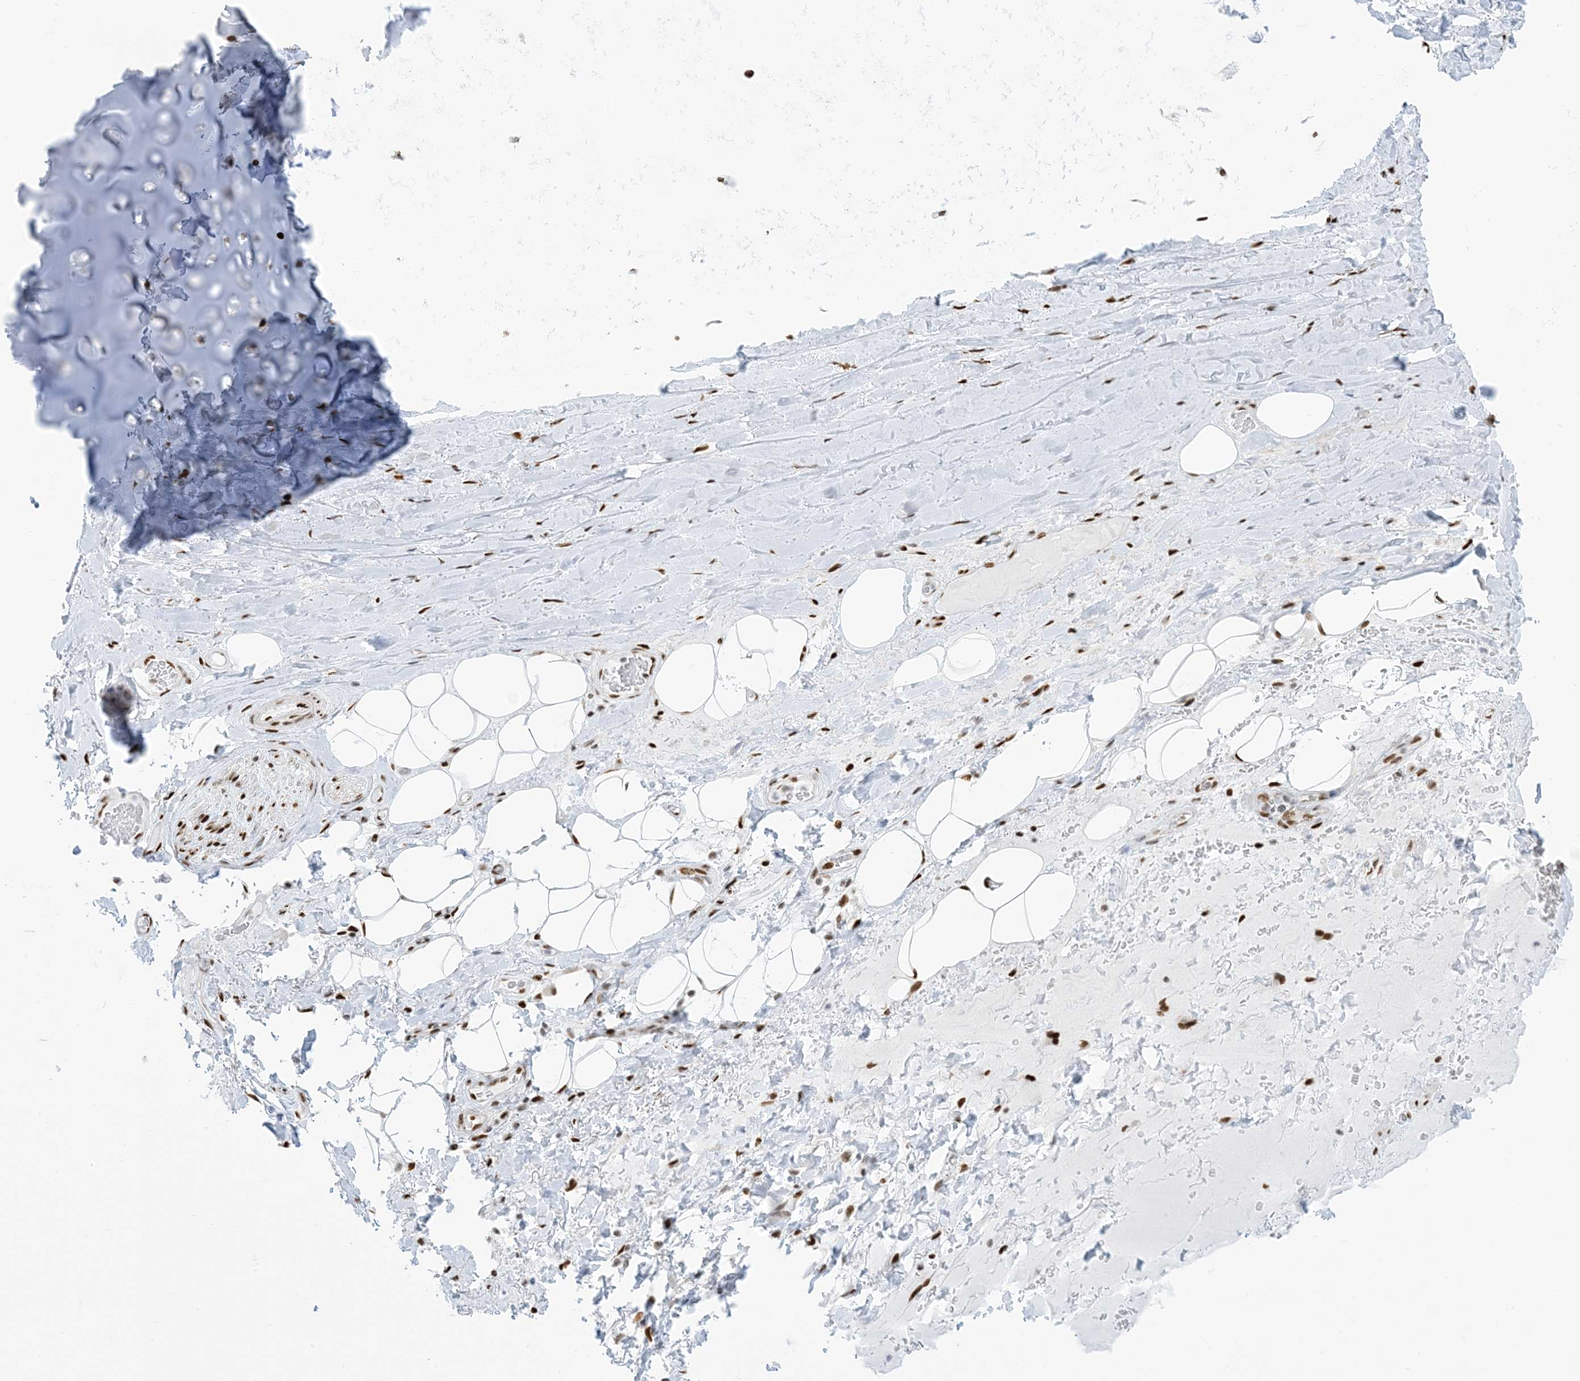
{"staining": {"intensity": "moderate", "quantity": ">75%", "location": "nuclear"}, "tissue": "adipose tissue", "cell_type": "Adipocytes", "image_type": "normal", "snomed": [{"axis": "morphology", "description": "Normal tissue, NOS"}, {"axis": "topography", "description": "Cartilage tissue"}], "caption": "Immunohistochemical staining of benign adipose tissue exhibits >75% levels of moderate nuclear protein positivity in approximately >75% of adipocytes. Immunohistochemistry stains the protein in brown and the nuclei are stained blue.", "gene": "STAG1", "patient": {"sex": "female", "age": 63}}